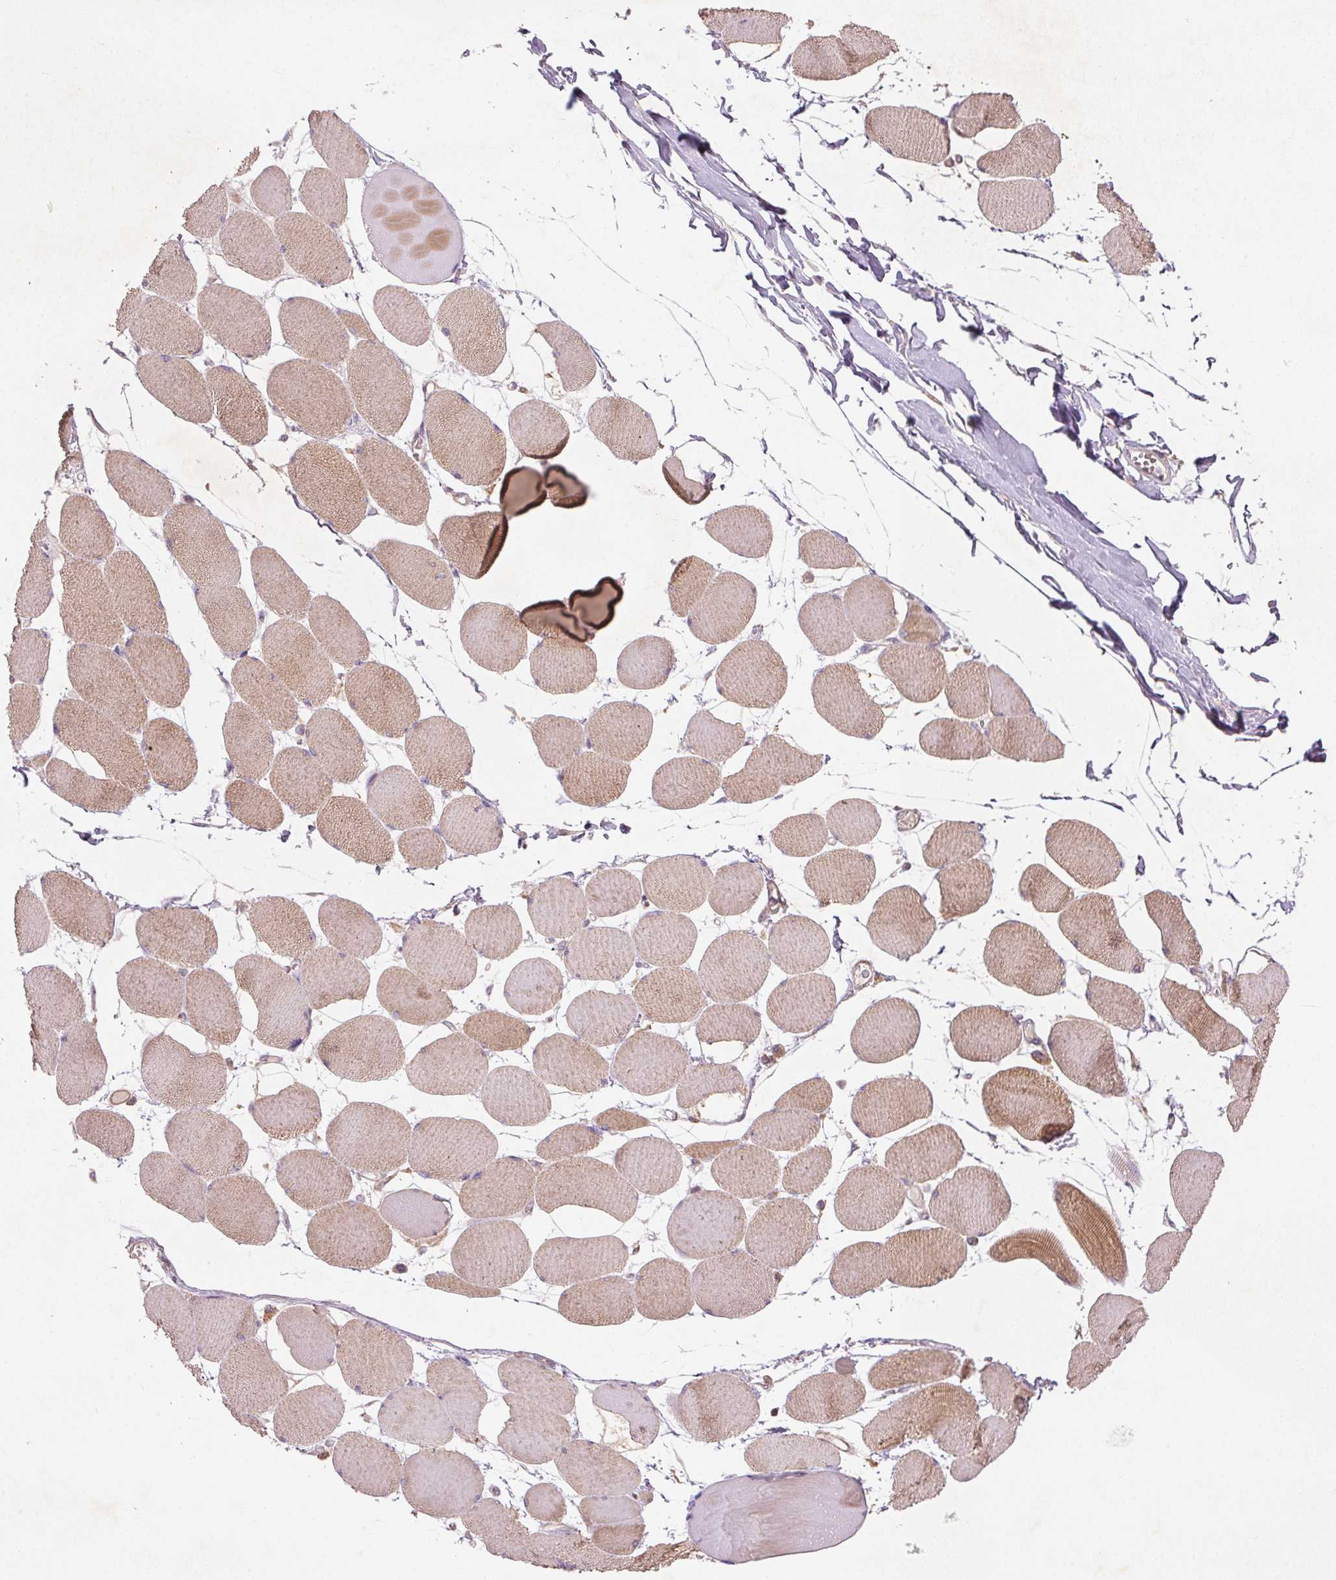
{"staining": {"intensity": "moderate", "quantity": "25%-75%", "location": "cytoplasmic/membranous"}, "tissue": "skeletal muscle", "cell_type": "Myocytes", "image_type": "normal", "snomed": [{"axis": "morphology", "description": "Normal tissue, NOS"}, {"axis": "topography", "description": "Skeletal muscle"}], "caption": "An immunohistochemistry (IHC) histopathology image of unremarkable tissue is shown. Protein staining in brown highlights moderate cytoplasmic/membranous positivity in skeletal muscle within myocytes.", "gene": "KCNK15", "patient": {"sex": "female", "age": 75}}